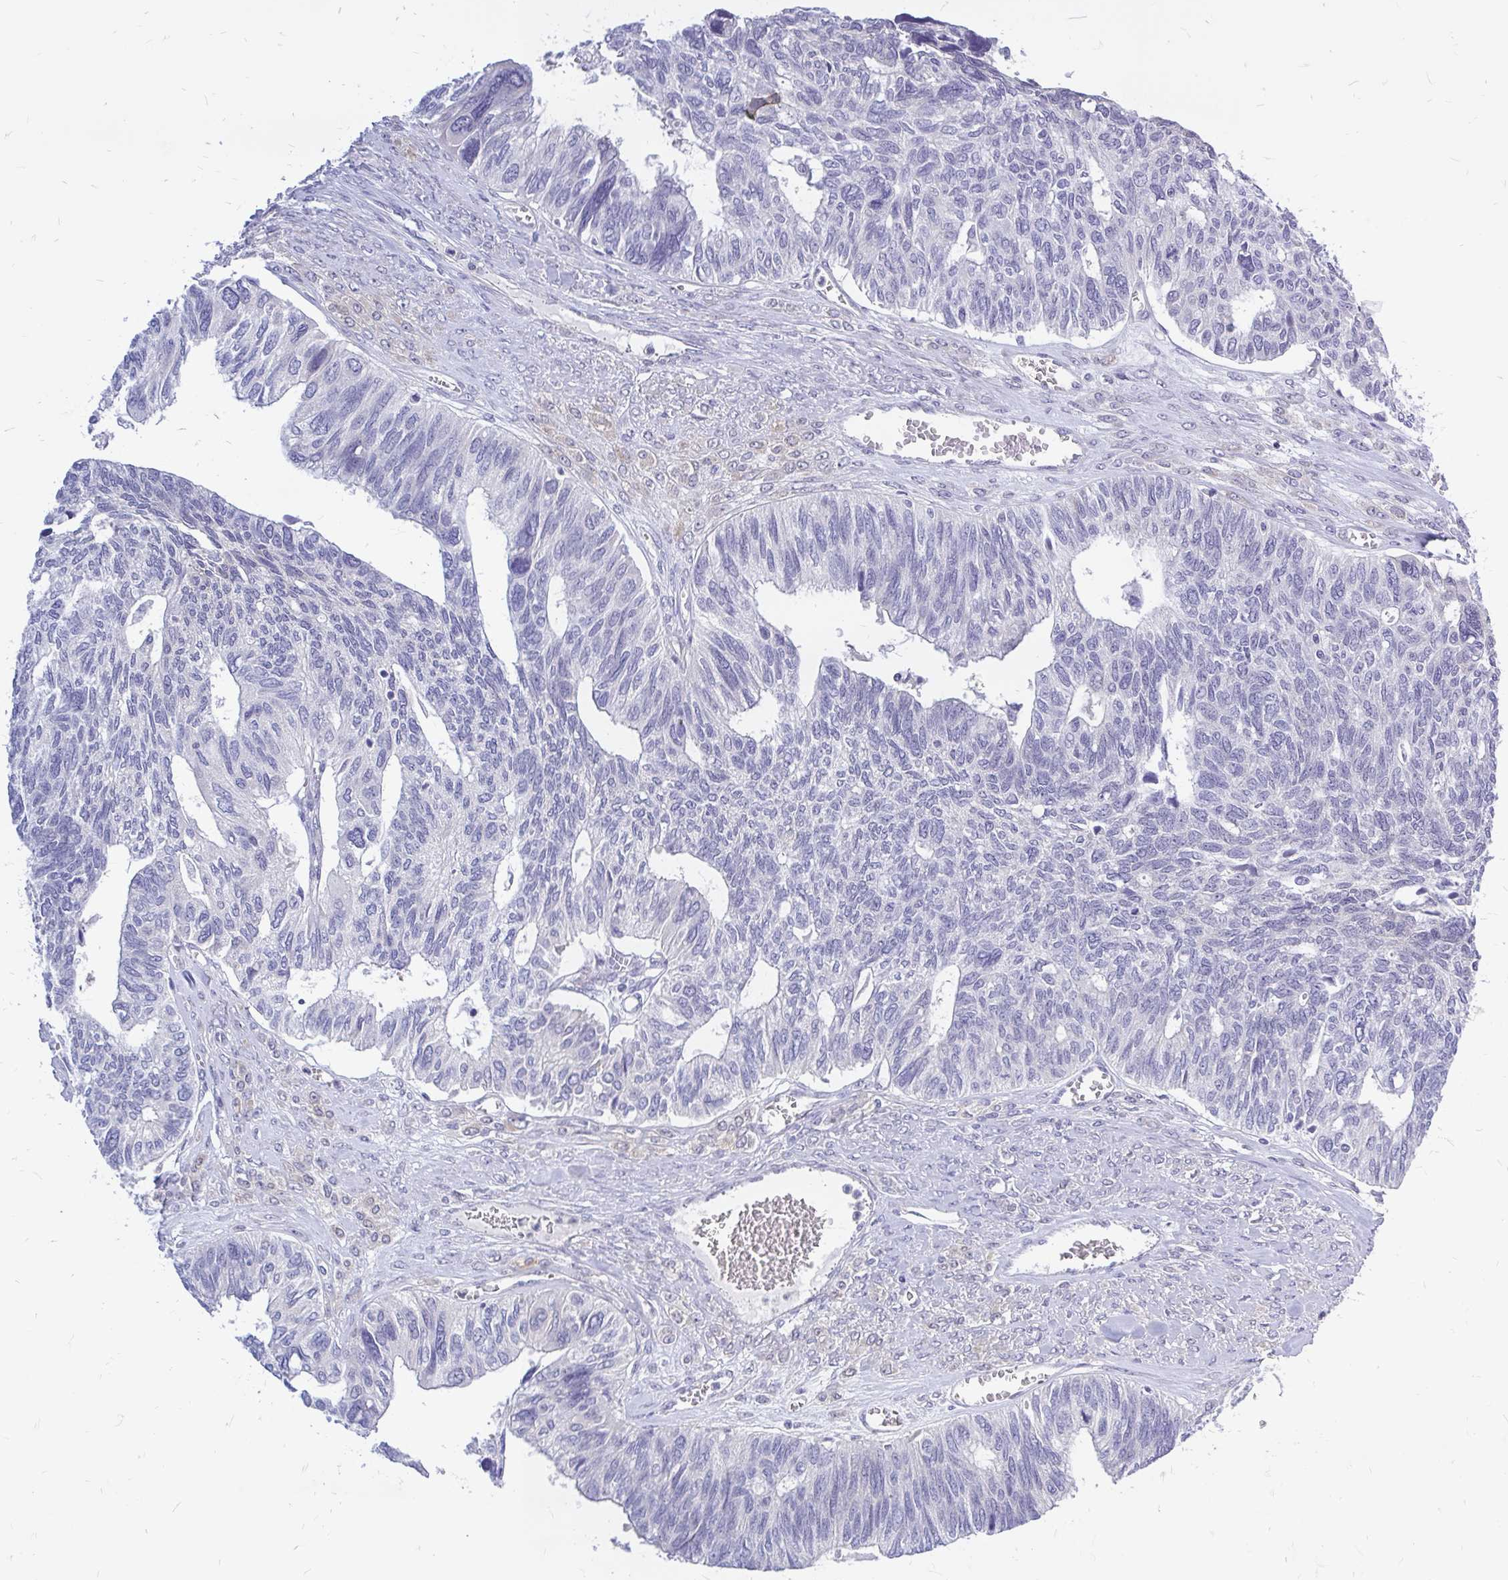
{"staining": {"intensity": "negative", "quantity": "none", "location": "none"}, "tissue": "ovarian cancer", "cell_type": "Tumor cells", "image_type": "cancer", "snomed": [{"axis": "morphology", "description": "Cystadenocarcinoma, serous, NOS"}, {"axis": "topography", "description": "Ovary"}], "caption": "Immunohistochemistry (IHC) micrograph of neoplastic tissue: human ovarian cancer stained with DAB (3,3'-diaminobenzidine) shows no significant protein expression in tumor cells.", "gene": "MAP1LC3A", "patient": {"sex": "female", "age": 79}}